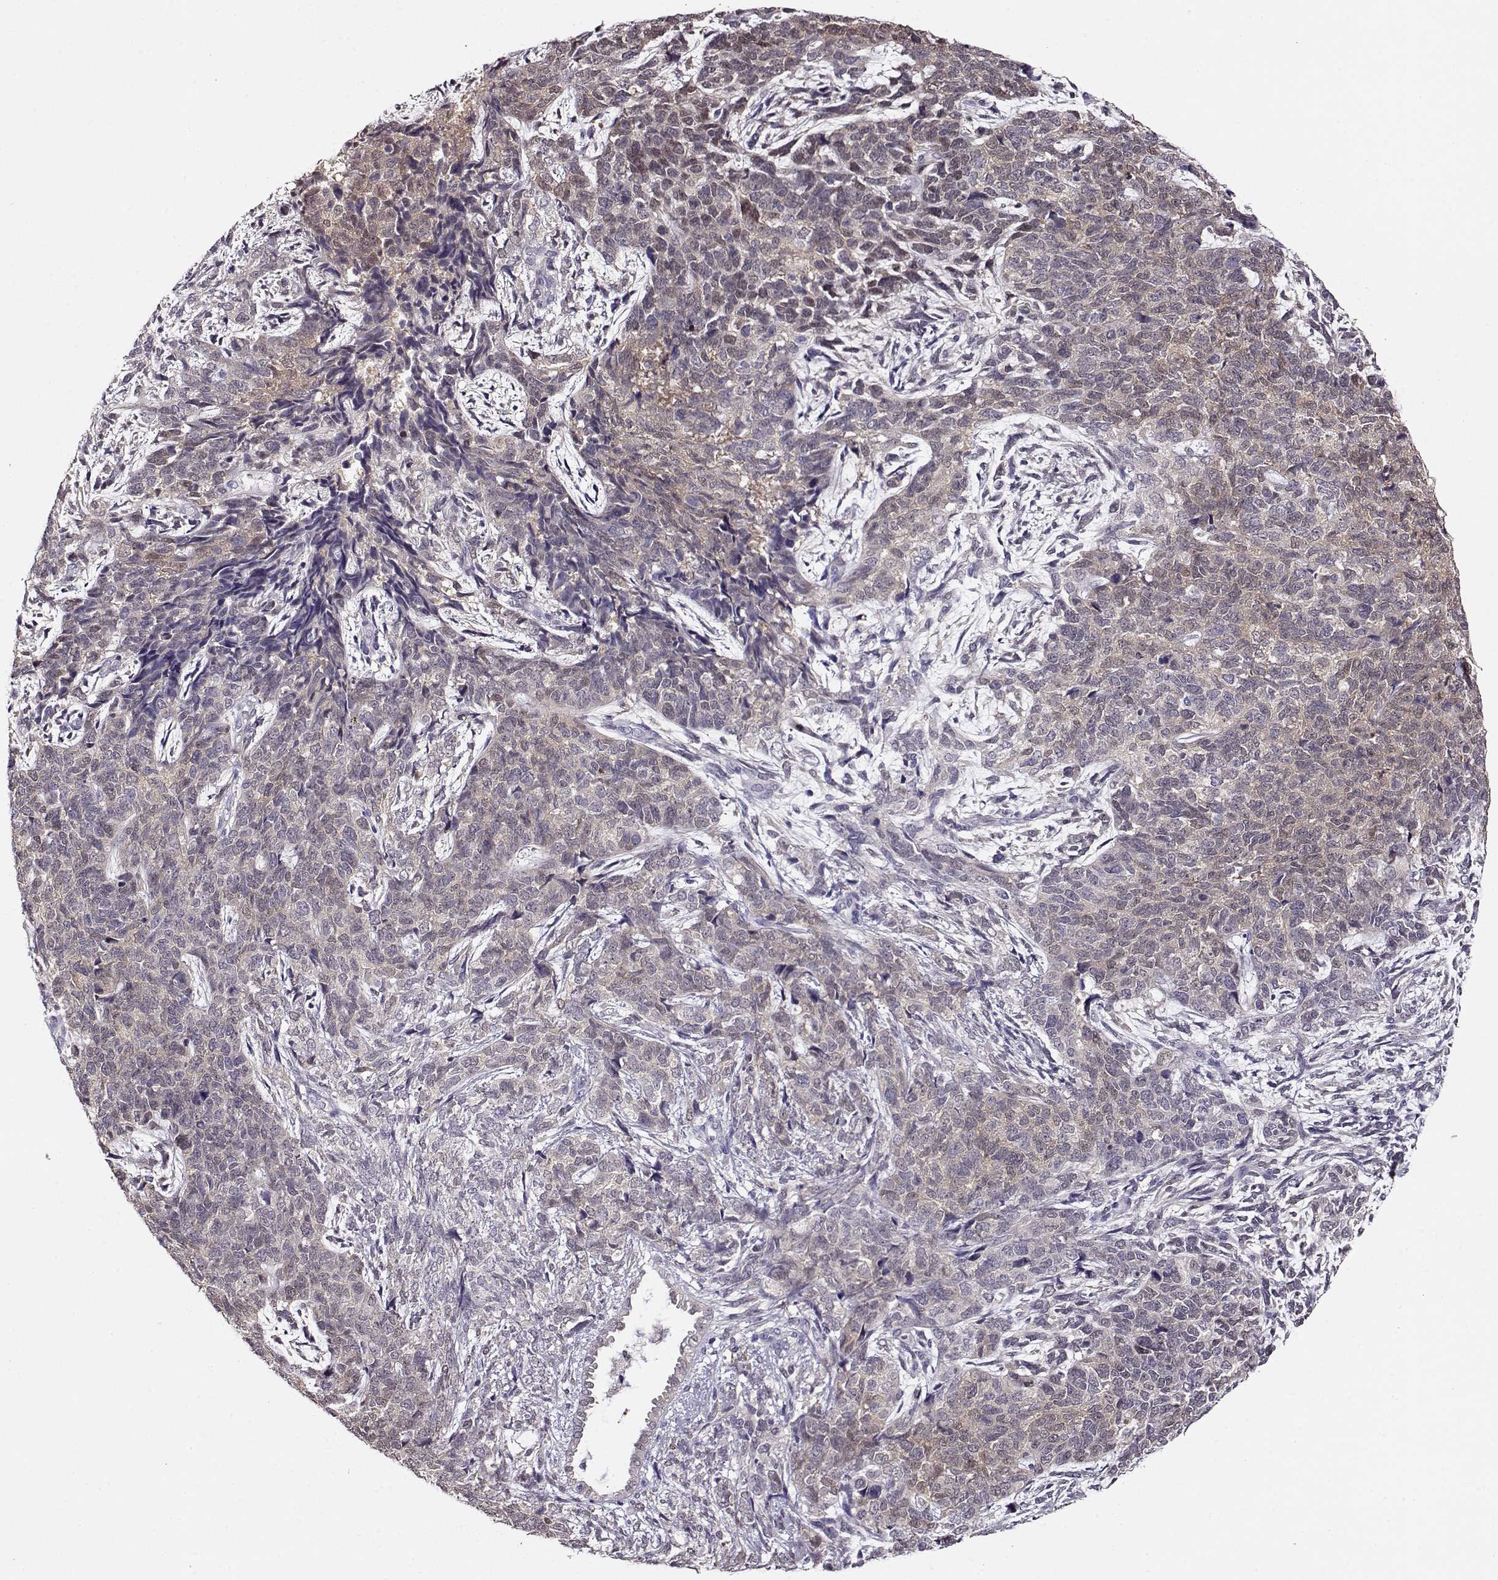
{"staining": {"intensity": "weak", "quantity": "<25%", "location": "cytoplasmic/membranous,nuclear"}, "tissue": "cervical cancer", "cell_type": "Tumor cells", "image_type": "cancer", "snomed": [{"axis": "morphology", "description": "Squamous cell carcinoma, NOS"}, {"axis": "topography", "description": "Cervix"}], "caption": "DAB immunohistochemical staining of cervical cancer (squamous cell carcinoma) displays no significant expression in tumor cells. (DAB IHC, high magnification).", "gene": "CCR8", "patient": {"sex": "female", "age": 63}}